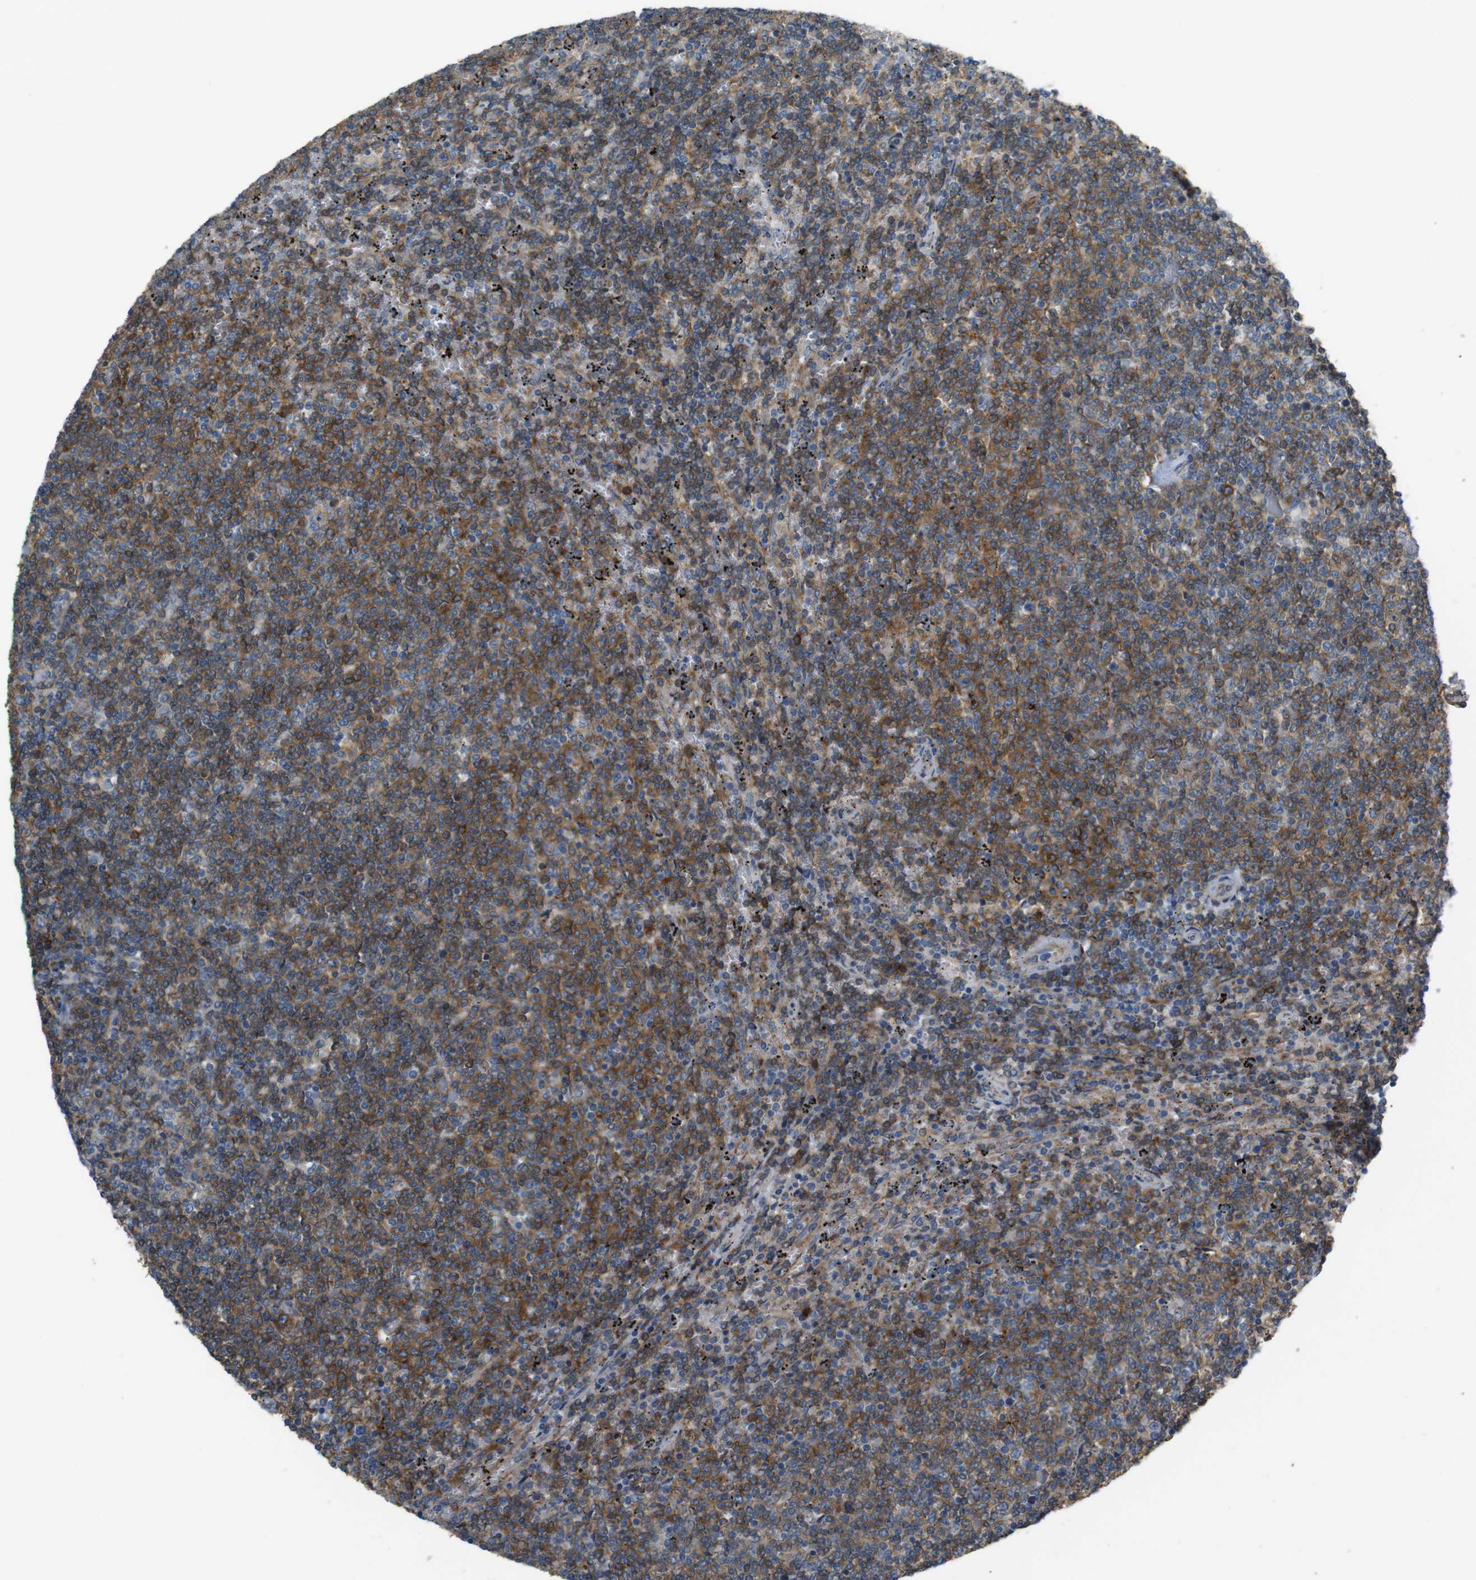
{"staining": {"intensity": "moderate", "quantity": ">75%", "location": "cytoplasmic/membranous"}, "tissue": "lymphoma", "cell_type": "Tumor cells", "image_type": "cancer", "snomed": [{"axis": "morphology", "description": "Malignant lymphoma, non-Hodgkin's type, Low grade"}, {"axis": "topography", "description": "Spleen"}], "caption": "Moderate cytoplasmic/membranous expression for a protein is appreciated in about >75% of tumor cells of malignant lymphoma, non-Hodgkin's type (low-grade) using IHC.", "gene": "ARHGAP24", "patient": {"sex": "female", "age": 50}}